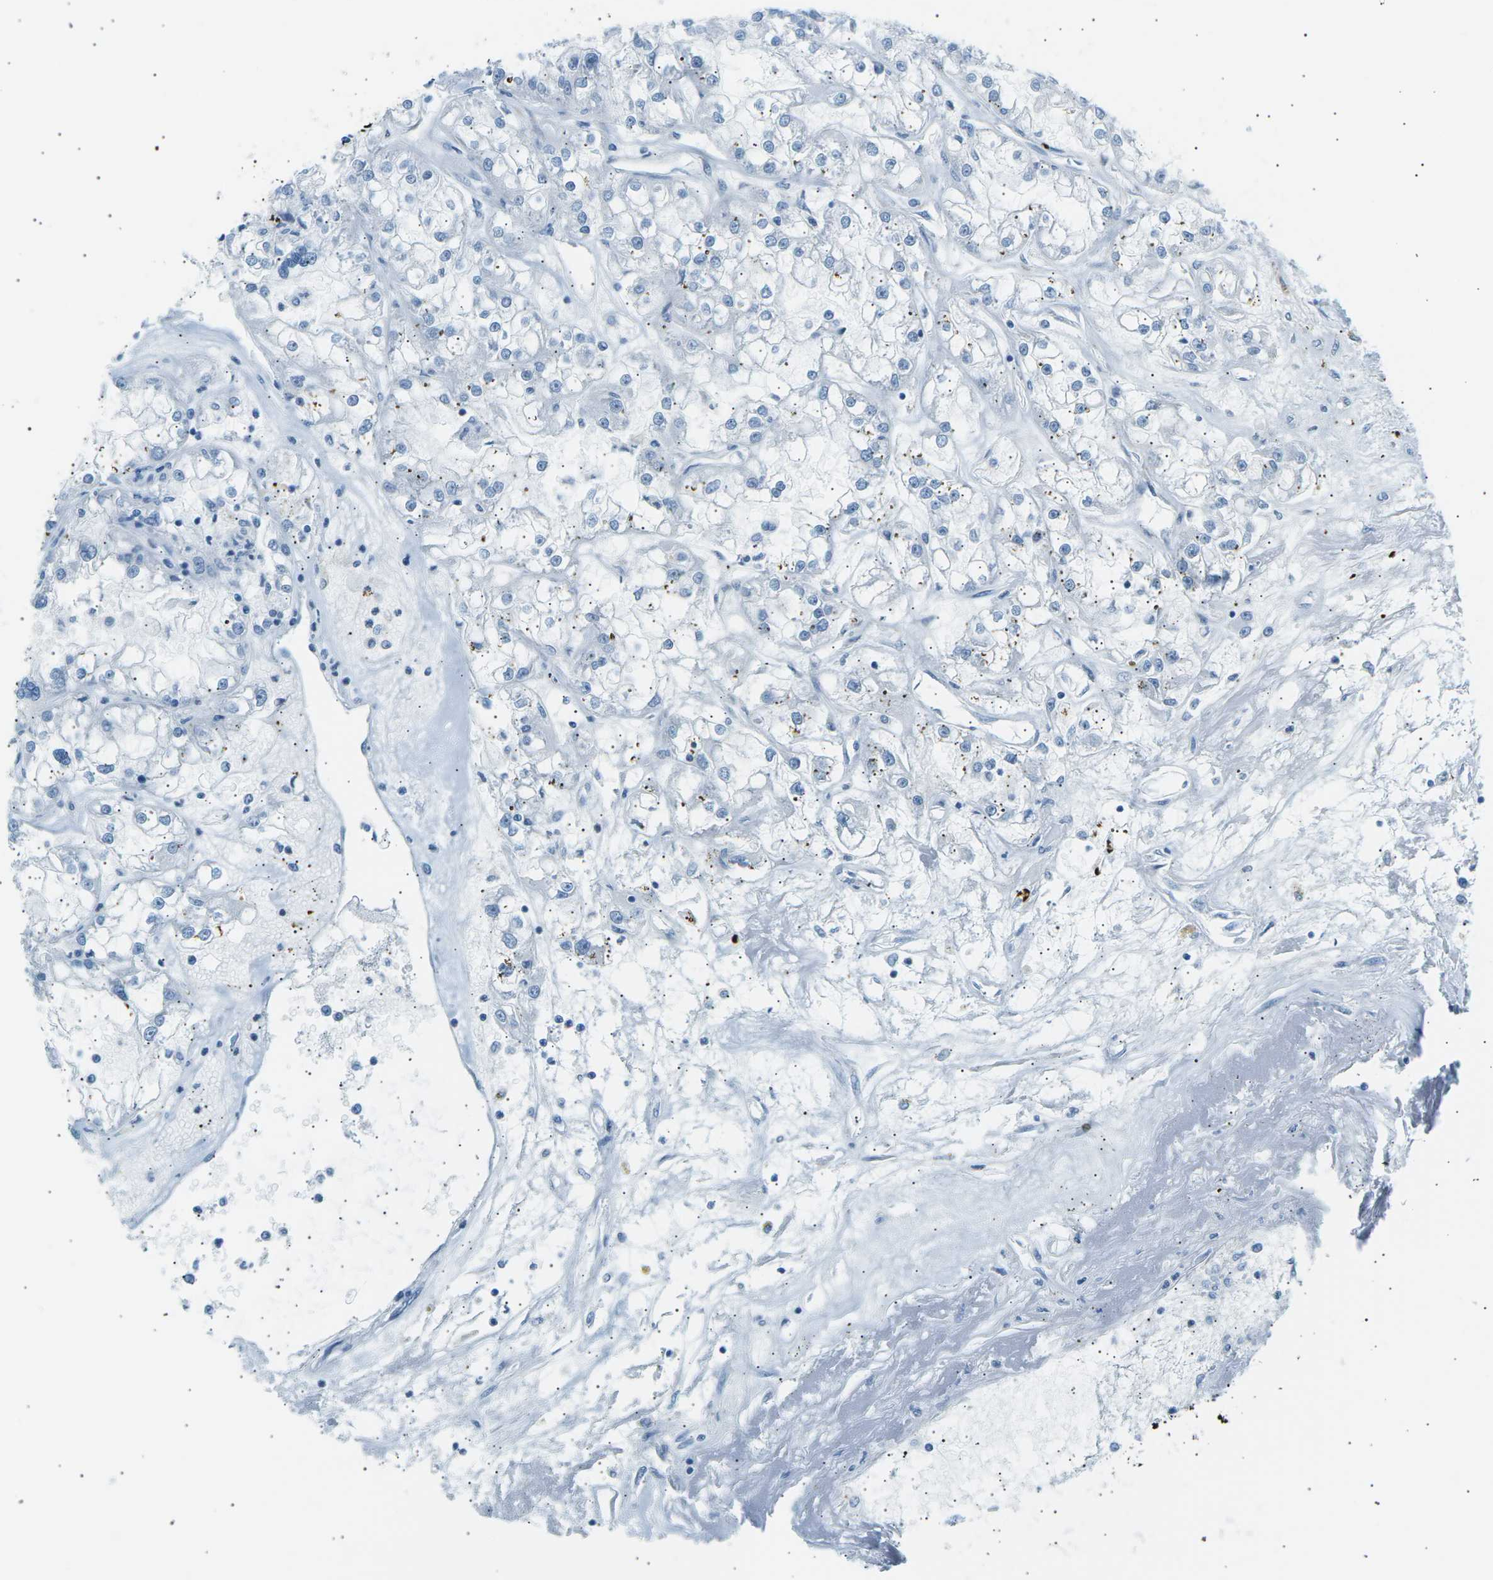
{"staining": {"intensity": "negative", "quantity": "none", "location": "none"}, "tissue": "renal cancer", "cell_type": "Tumor cells", "image_type": "cancer", "snomed": [{"axis": "morphology", "description": "Adenocarcinoma, NOS"}, {"axis": "topography", "description": "Kidney"}], "caption": "Tumor cells show no significant expression in renal cancer (adenocarcinoma).", "gene": "SEPTIN5", "patient": {"sex": "female", "age": 52}}